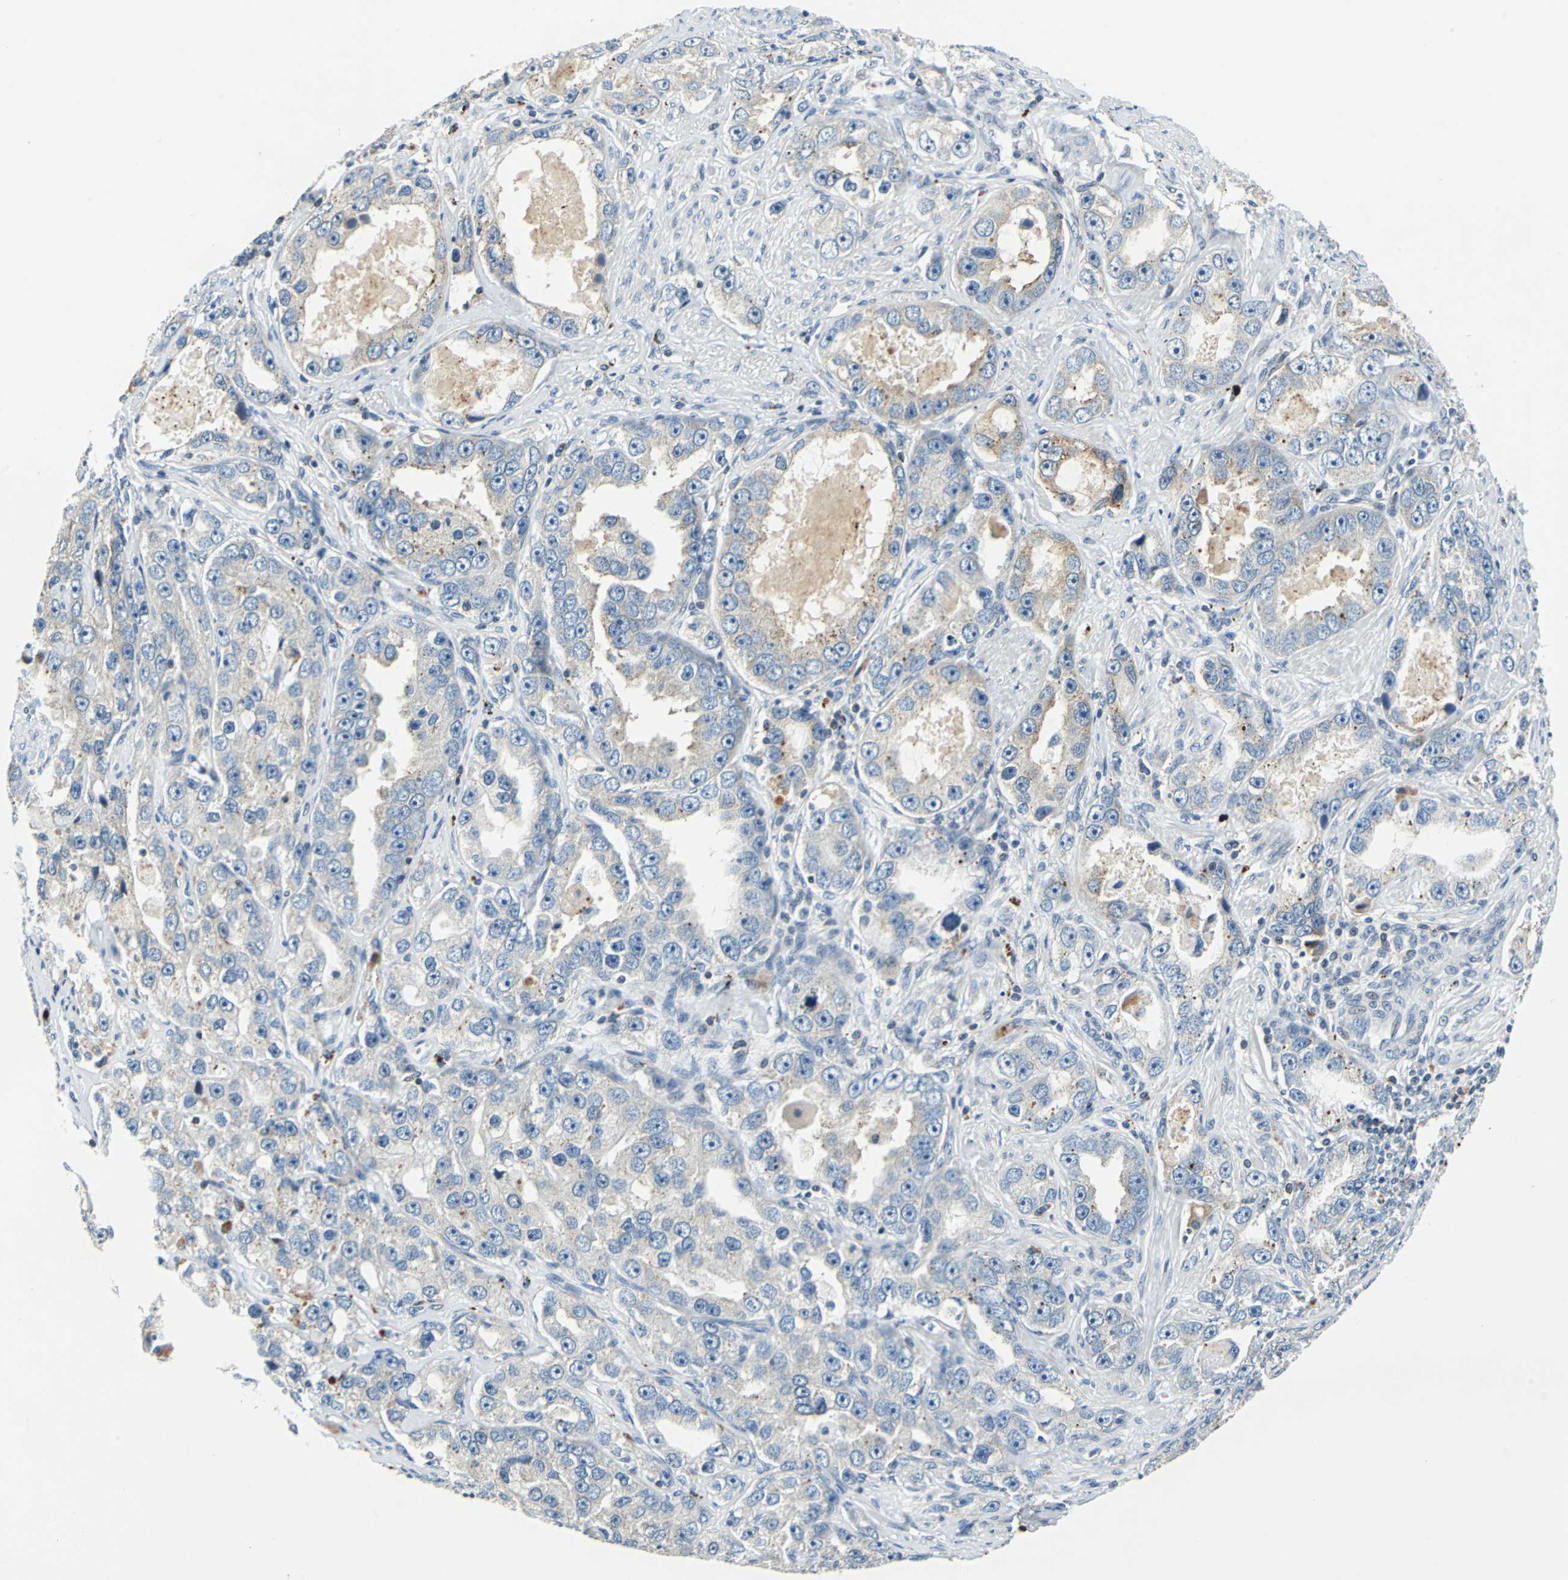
{"staining": {"intensity": "weak", "quantity": "25%-75%", "location": "cytoplasmic/membranous"}, "tissue": "prostate cancer", "cell_type": "Tumor cells", "image_type": "cancer", "snomed": [{"axis": "morphology", "description": "Adenocarcinoma, High grade"}, {"axis": "topography", "description": "Prostate"}], "caption": "Immunohistochemical staining of human high-grade adenocarcinoma (prostate) reveals weak cytoplasmic/membranous protein positivity in about 25%-75% of tumor cells.", "gene": "HCFC2", "patient": {"sex": "male", "age": 63}}